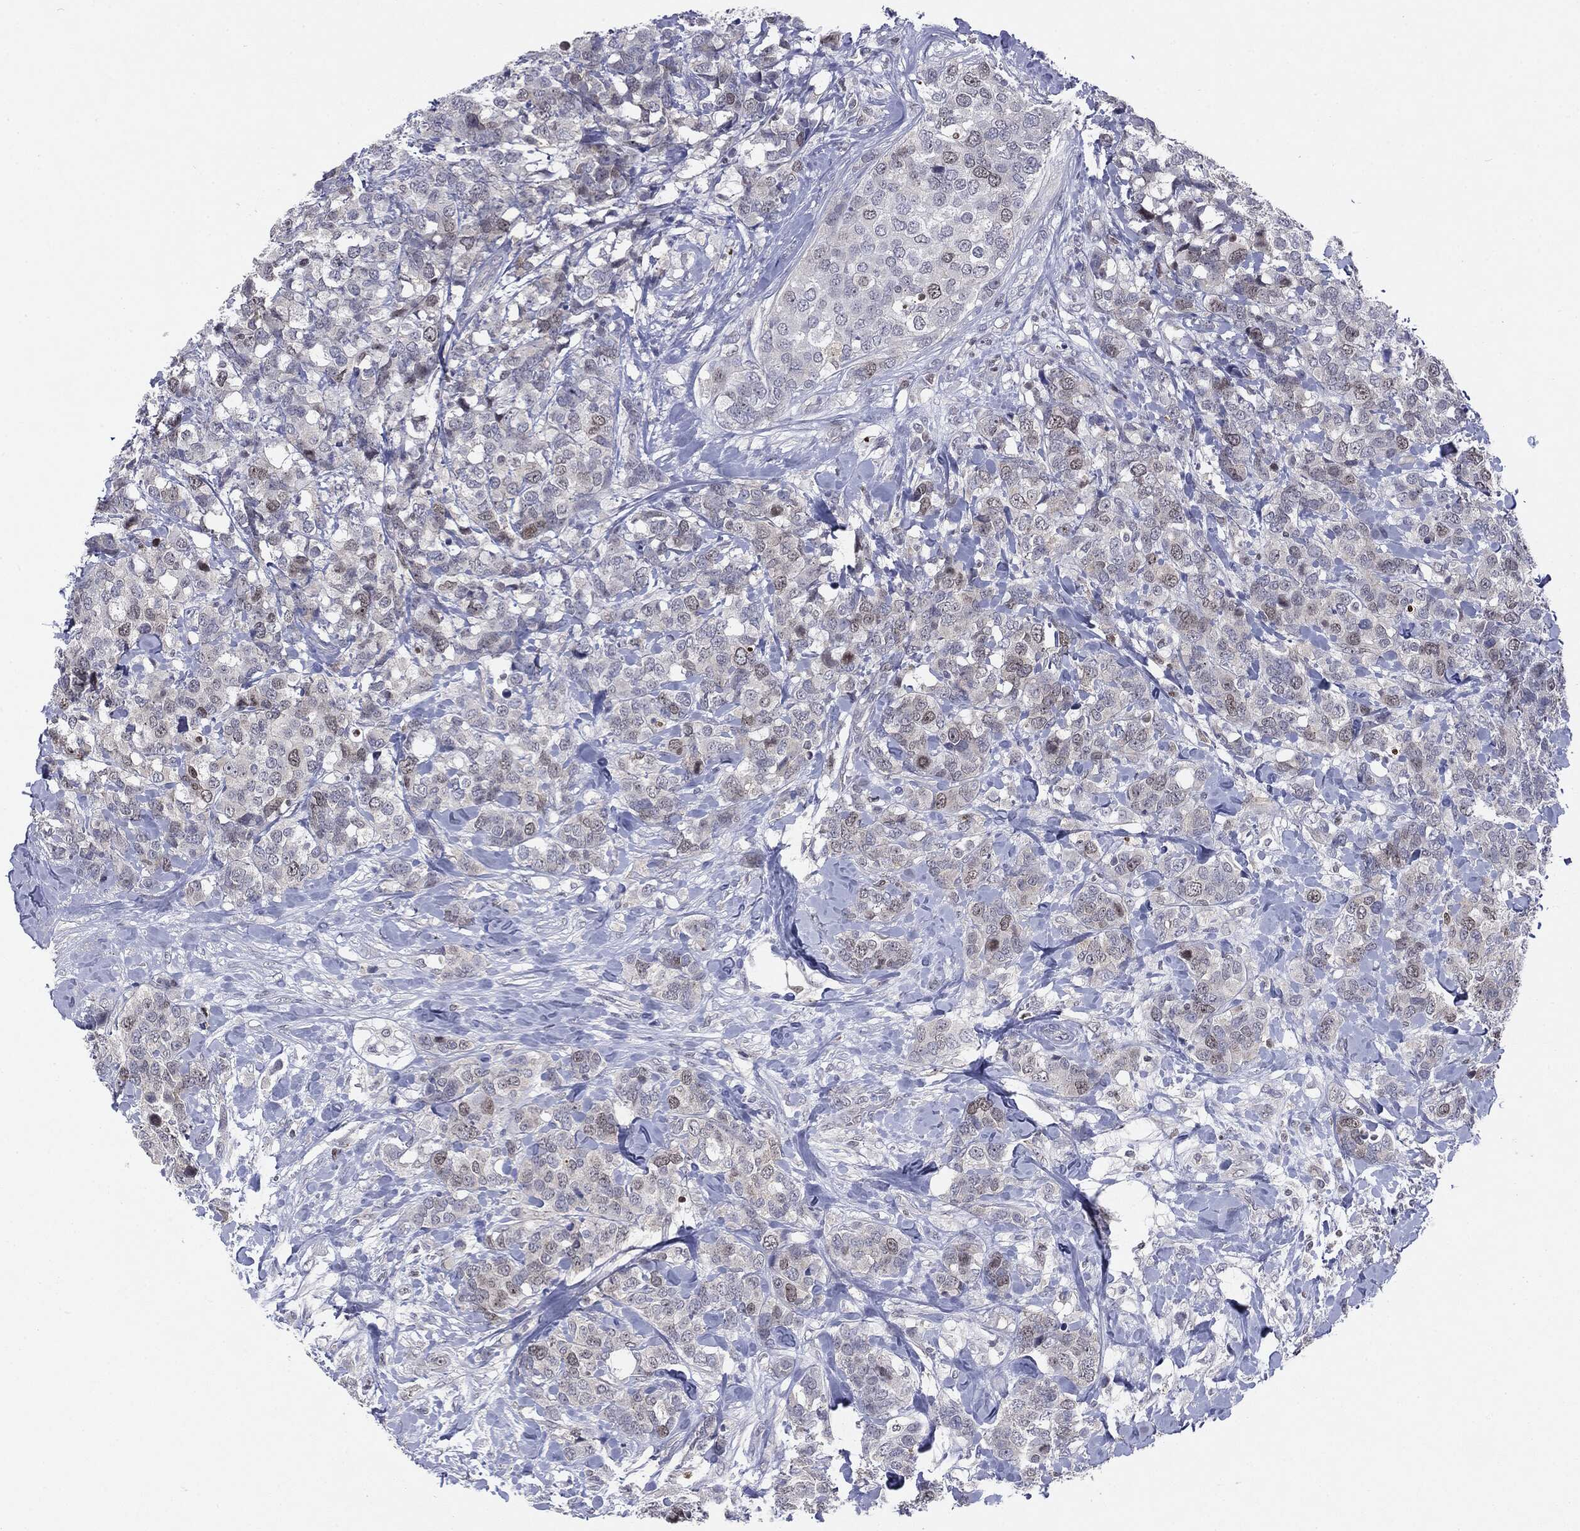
{"staining": {"intensity": "weak", "quantity": "<25%", "location": "nuclear"}, "tissue": "breast cancer", "cell_type": "Tumor cells", "image_type": "cancer", "snomed": [{"axis": "morphology", "description": "Lobular carcinoma"}, {"axis": "topography", "description": "Breast"}], "caption": "A histopathology image of breast cancer (lobular carcinoma) stained for a protein exhibits no brown staining in tumor cells. The staining is performed using DAB brown chromogen with nuclei counter-stained in using hematoxylin.", "gene": "KIF2C", "patient": {"sex": "female", "age": 59}}